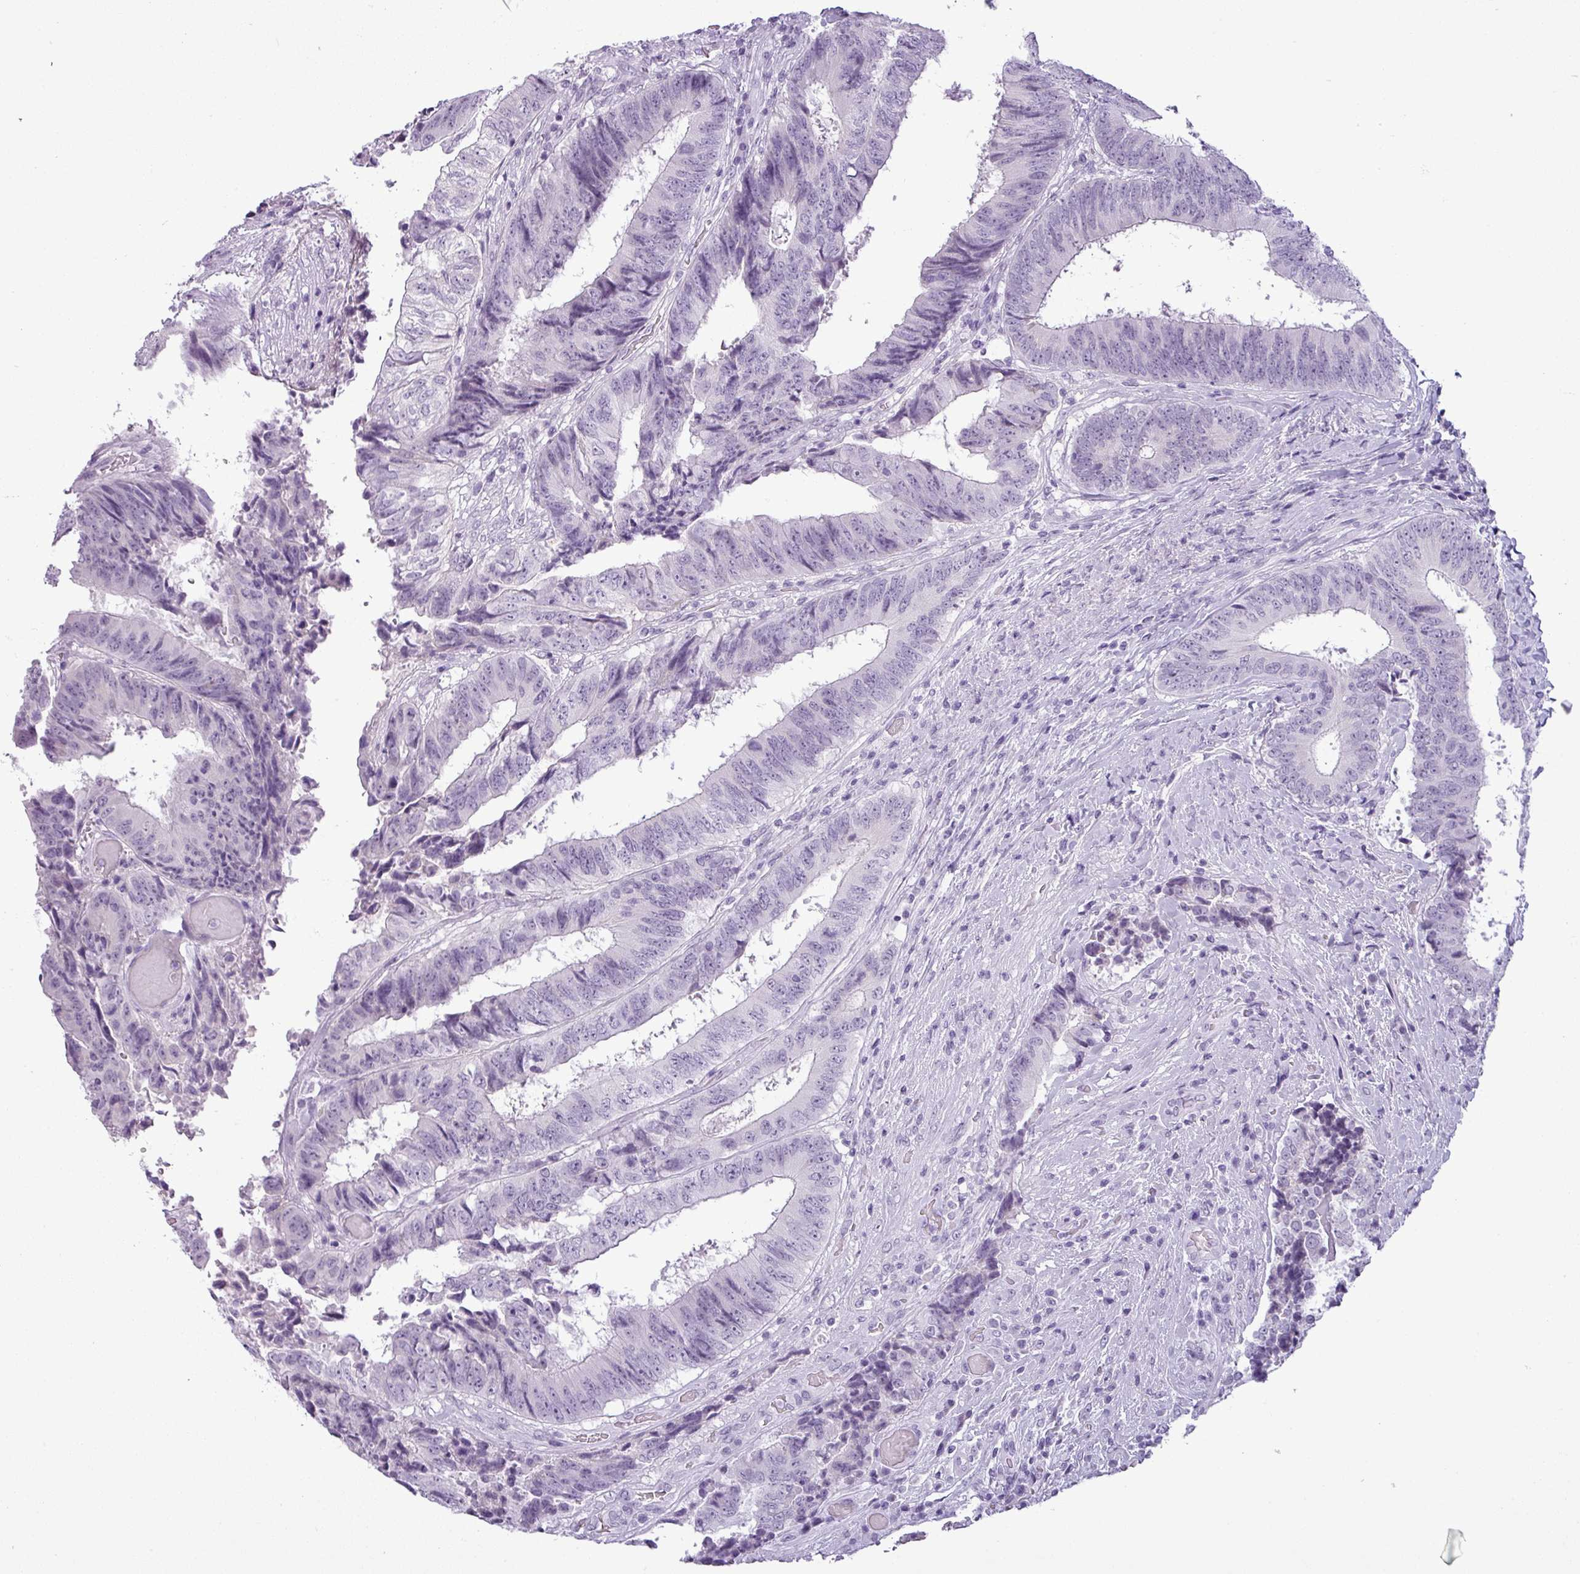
{"staining": {"intensity": "negative", "quantity": "none", "location": "none"}, "tissue": "colorectal cancer", "cell_type": "Tumor cells", "image_type": "cancer", "snomed": [{"axis": "morphology", "description": "Adenocarcinoma, NOS"}, {"axis": "topography", "description": "Rectum"}], "caption": "Immunohistochemistry (IHC) image of neoplastic tissue: human colorectal adenocarcinoma stained with DAB (3,3'-diaminobenzidine) exhibits no significant protein positivity in tumor cells.", "gene": "CDH16", "patient": {"sex": "male", "age": 72}}